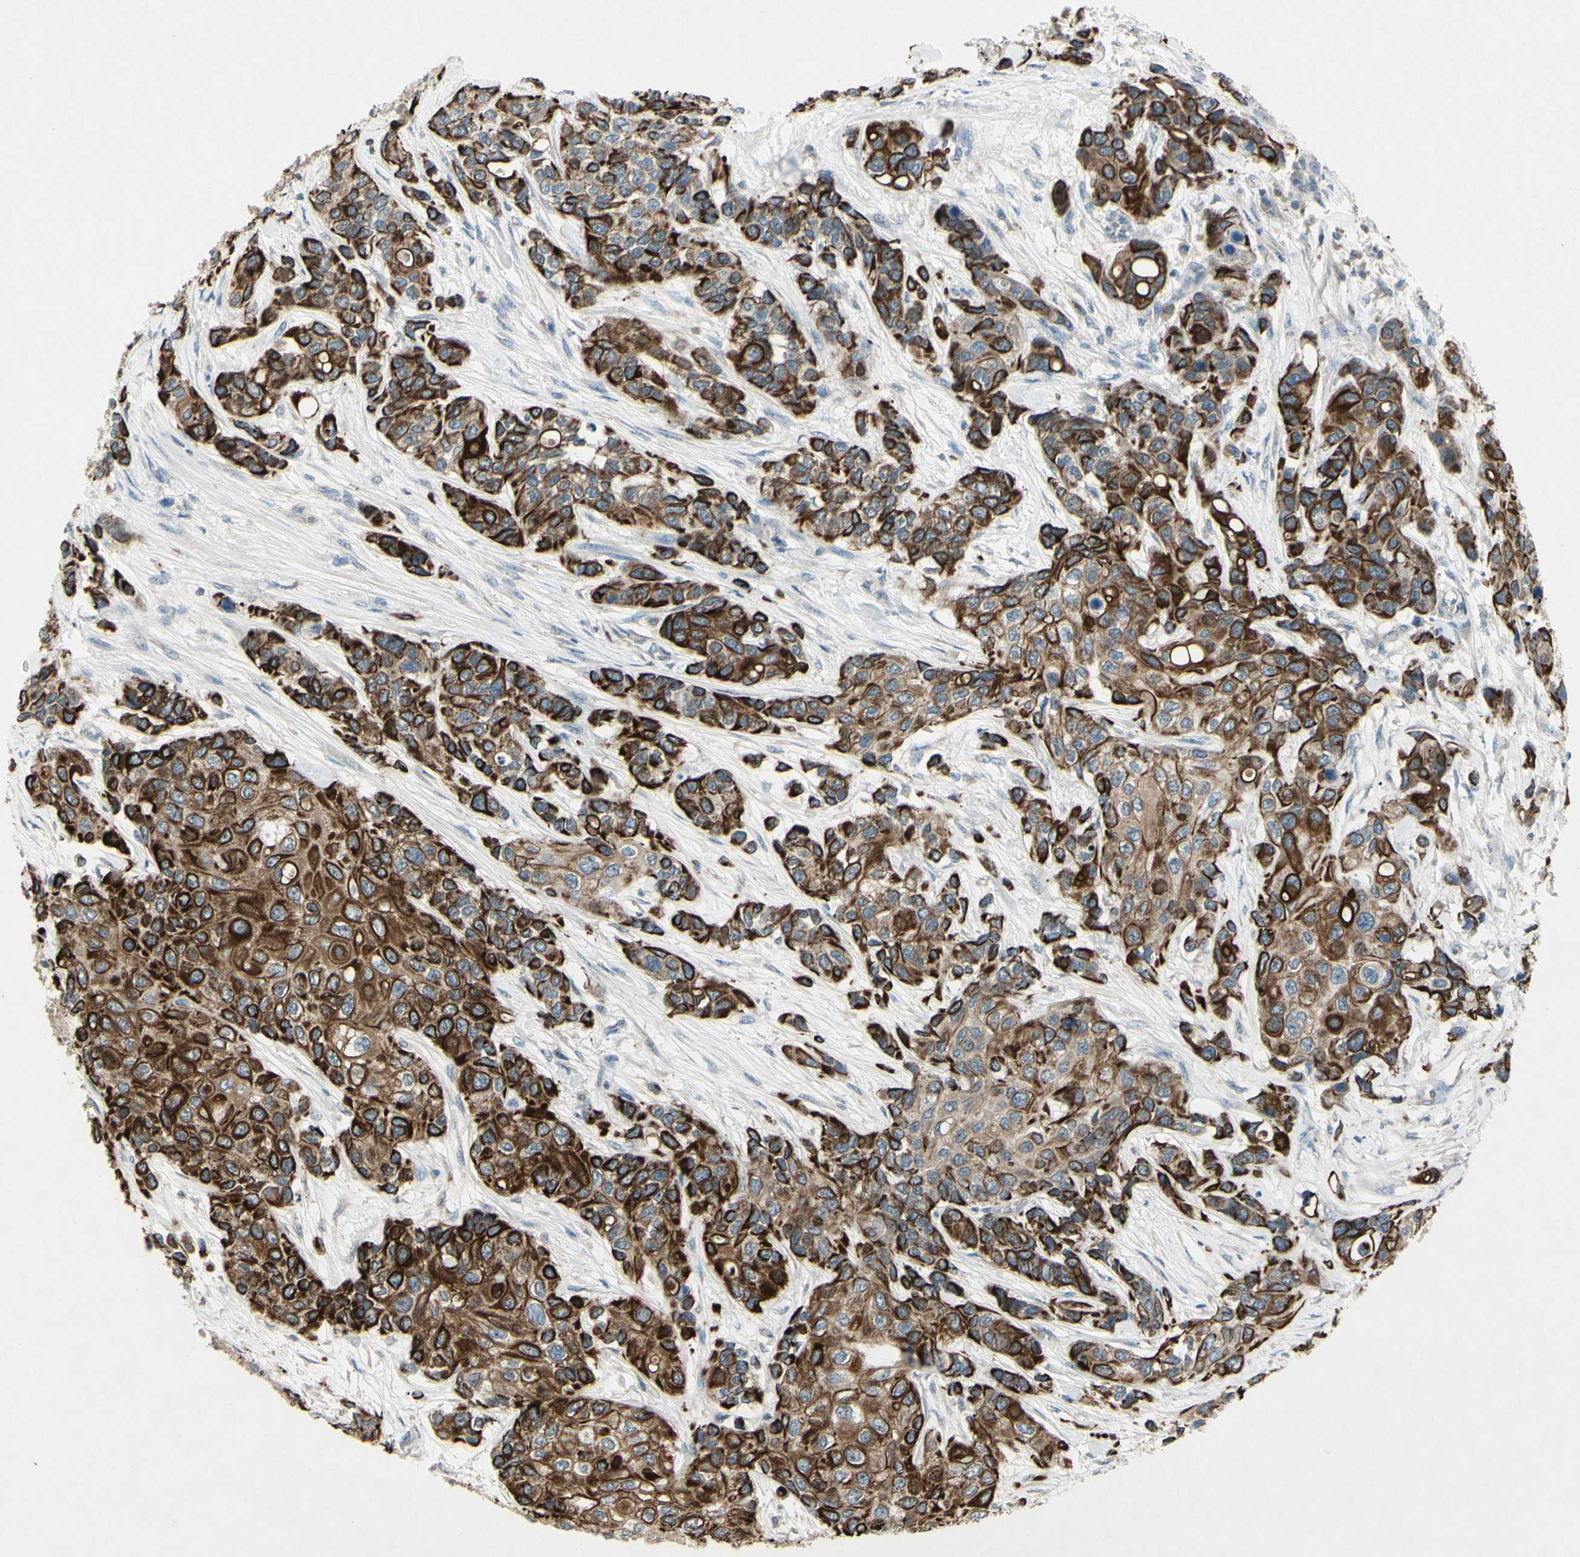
{"staining": {"intensity": "strong", "quantity": ">75%", "location": "cytoplasmic/membranous"}, "tissue": "urothelial cancer", "cell_type": "Tumor cells", "image_type": "cancer", "snomed": [{"axis": "morphology", "description": "Urothelial carcinoma, High grade"}, {"axis": "topography", "description": "Urinary bladder"}], "caption": "This histopathology image shows IHC staining of urothelial carcinoma (high-grade), with high strong cytoplasmic/membranous staining in about >75% of tumor cells.", "gene": "TIMM21", "patient": {"sex": "female", "age": 56}}